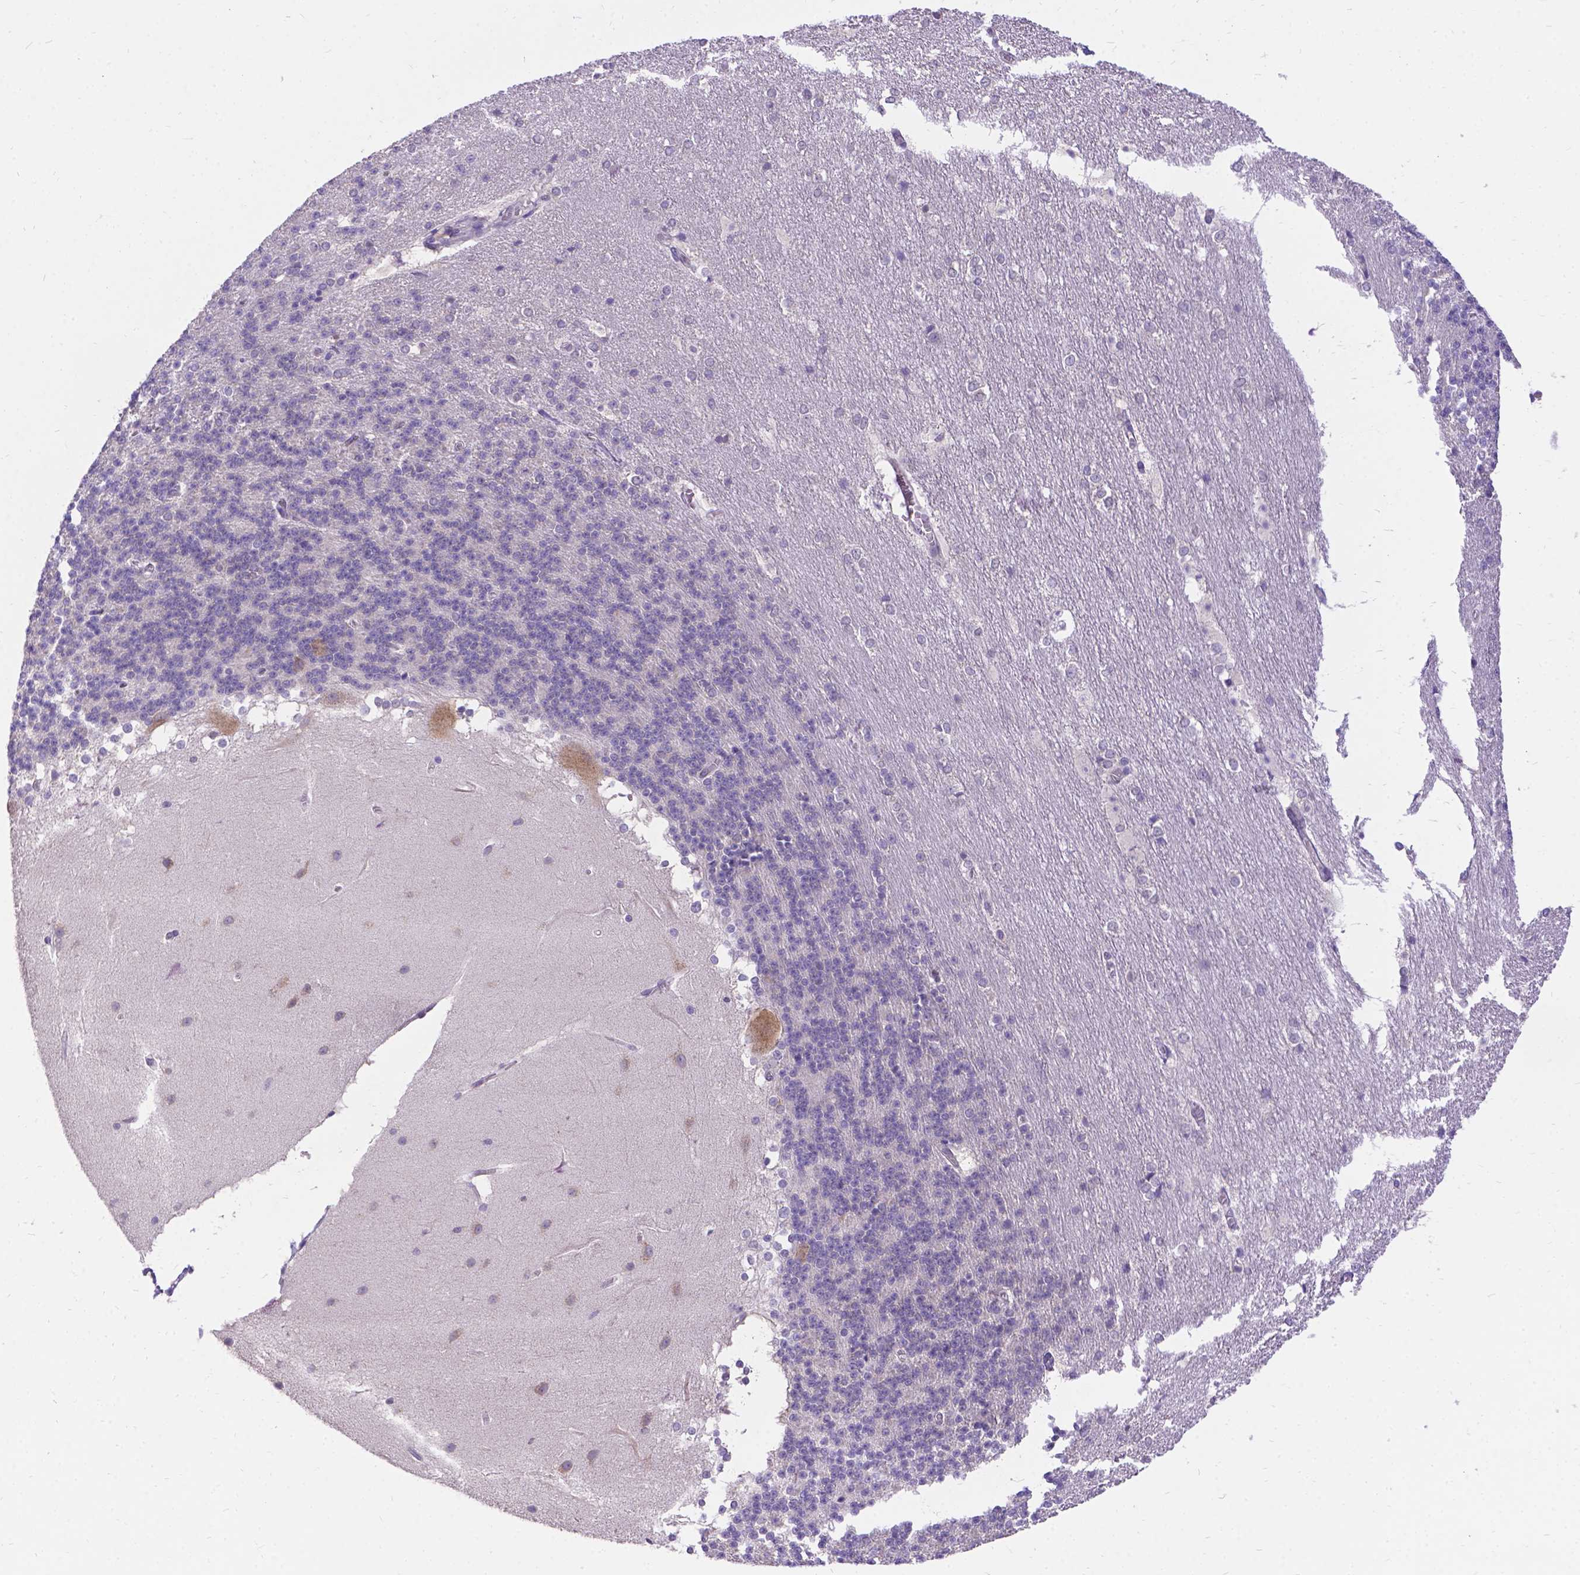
{"staining": {"intensity": "negative", "quantity": "none", "location": "none"}, "tissue": "cerebellum", "cell_type": "Cells in granular layer", "image_type": "normal", "snomed": [{"axis": "morphology", "description": "Normal tissue, NOS"}, {"axis": "topography", "description": "Cerebellum"}], "caption": "Benign cerebellum was stained to show a protein in brown. There is no significant expression in cells in granular layer. (DAB immunohistochemistry with hematoxylin counter stain).", "gene": "DENND6A", "patient": {"sex": "female", "age": 19}}